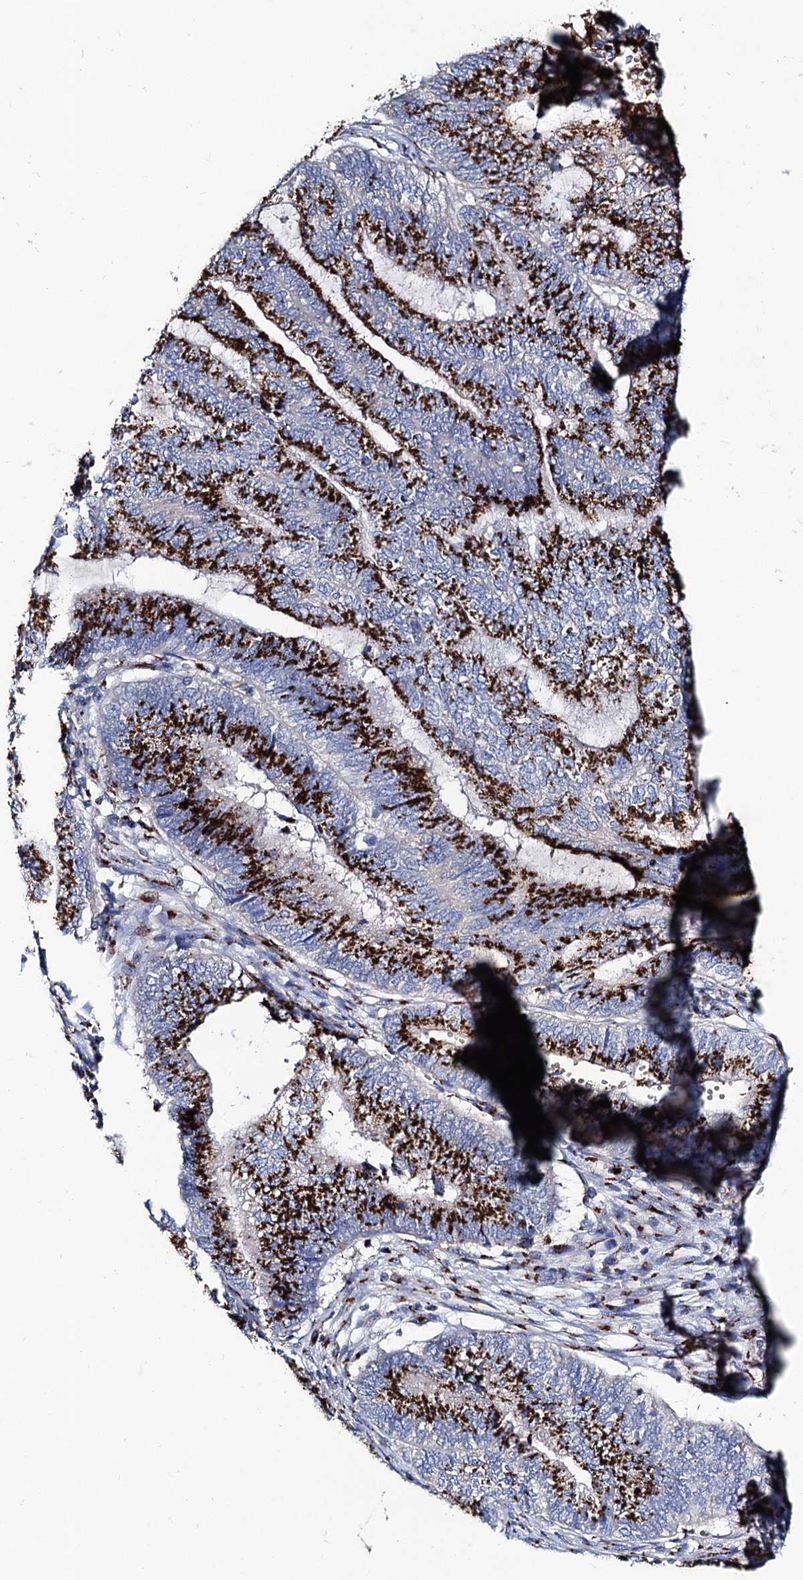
{"staining": {"intensity": "strong", "quantity": ">75%", "location": "cytoplasmic/membranous"}, "tissue": "endometrial cancer", "cell_type": "Tumor cells", "image_type": "cancer", "snomed": [{"axis": "morphology", "description": "Adenocarcinoma, NOS"}, {"axis": "topography", "description": "Uterus"}, {"axis": "topography", "description": "Endometrium"}], "caption": "An image of endometrial cancer stained for a protein demonstrates strong cytoplasmic/membranous brown staining in tumor cells. (DAB IHC with brightfield microscopy, high magnification).", "gene": "TM9SF3", "patient": {"sex": "female", "age": 70}}